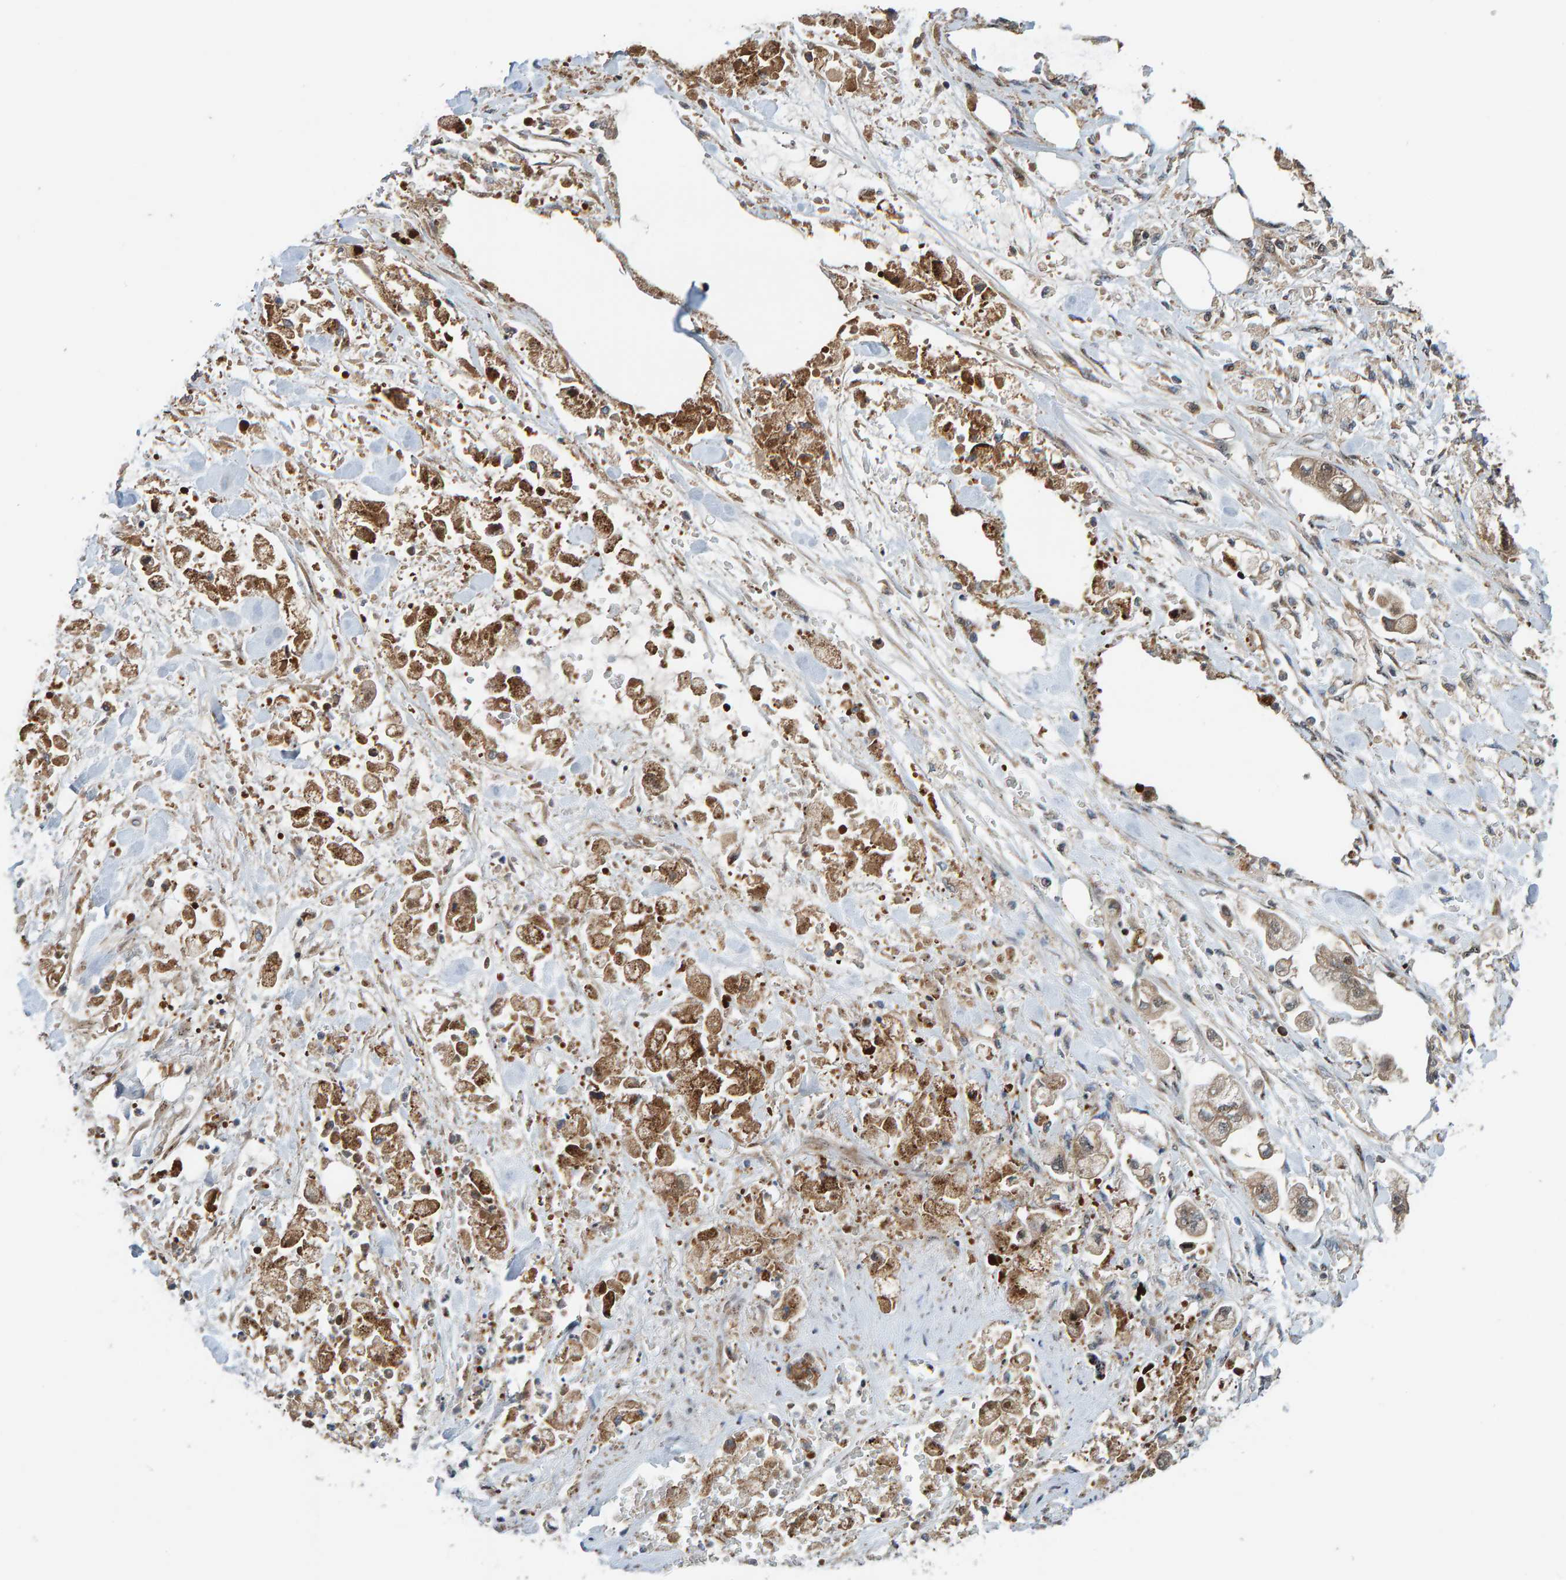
{"staining": {"intensity": "moderate", "quantity": ">75%", "location": "cytoplasmic/membranous"}, "tissue": "stomach cancer", "cell_type": "Tumor cells", "image_type": "cancer", "snomed": [{"axis": "morphology", "description": "Normal tissue, NOS"}, {"axis": "morphology", "description": "Adenocarcinoma, NOS"}, {"axis": "topography", "description": "Stomach"}], "caption": "Moderate cytoplasmic/membranous positivity is present in approximately >75% of tumor cells in stomach cancer (adenocarcinoma).", "gene": "KIAA0753", "patient": {"sex": "male", "age": 62}}